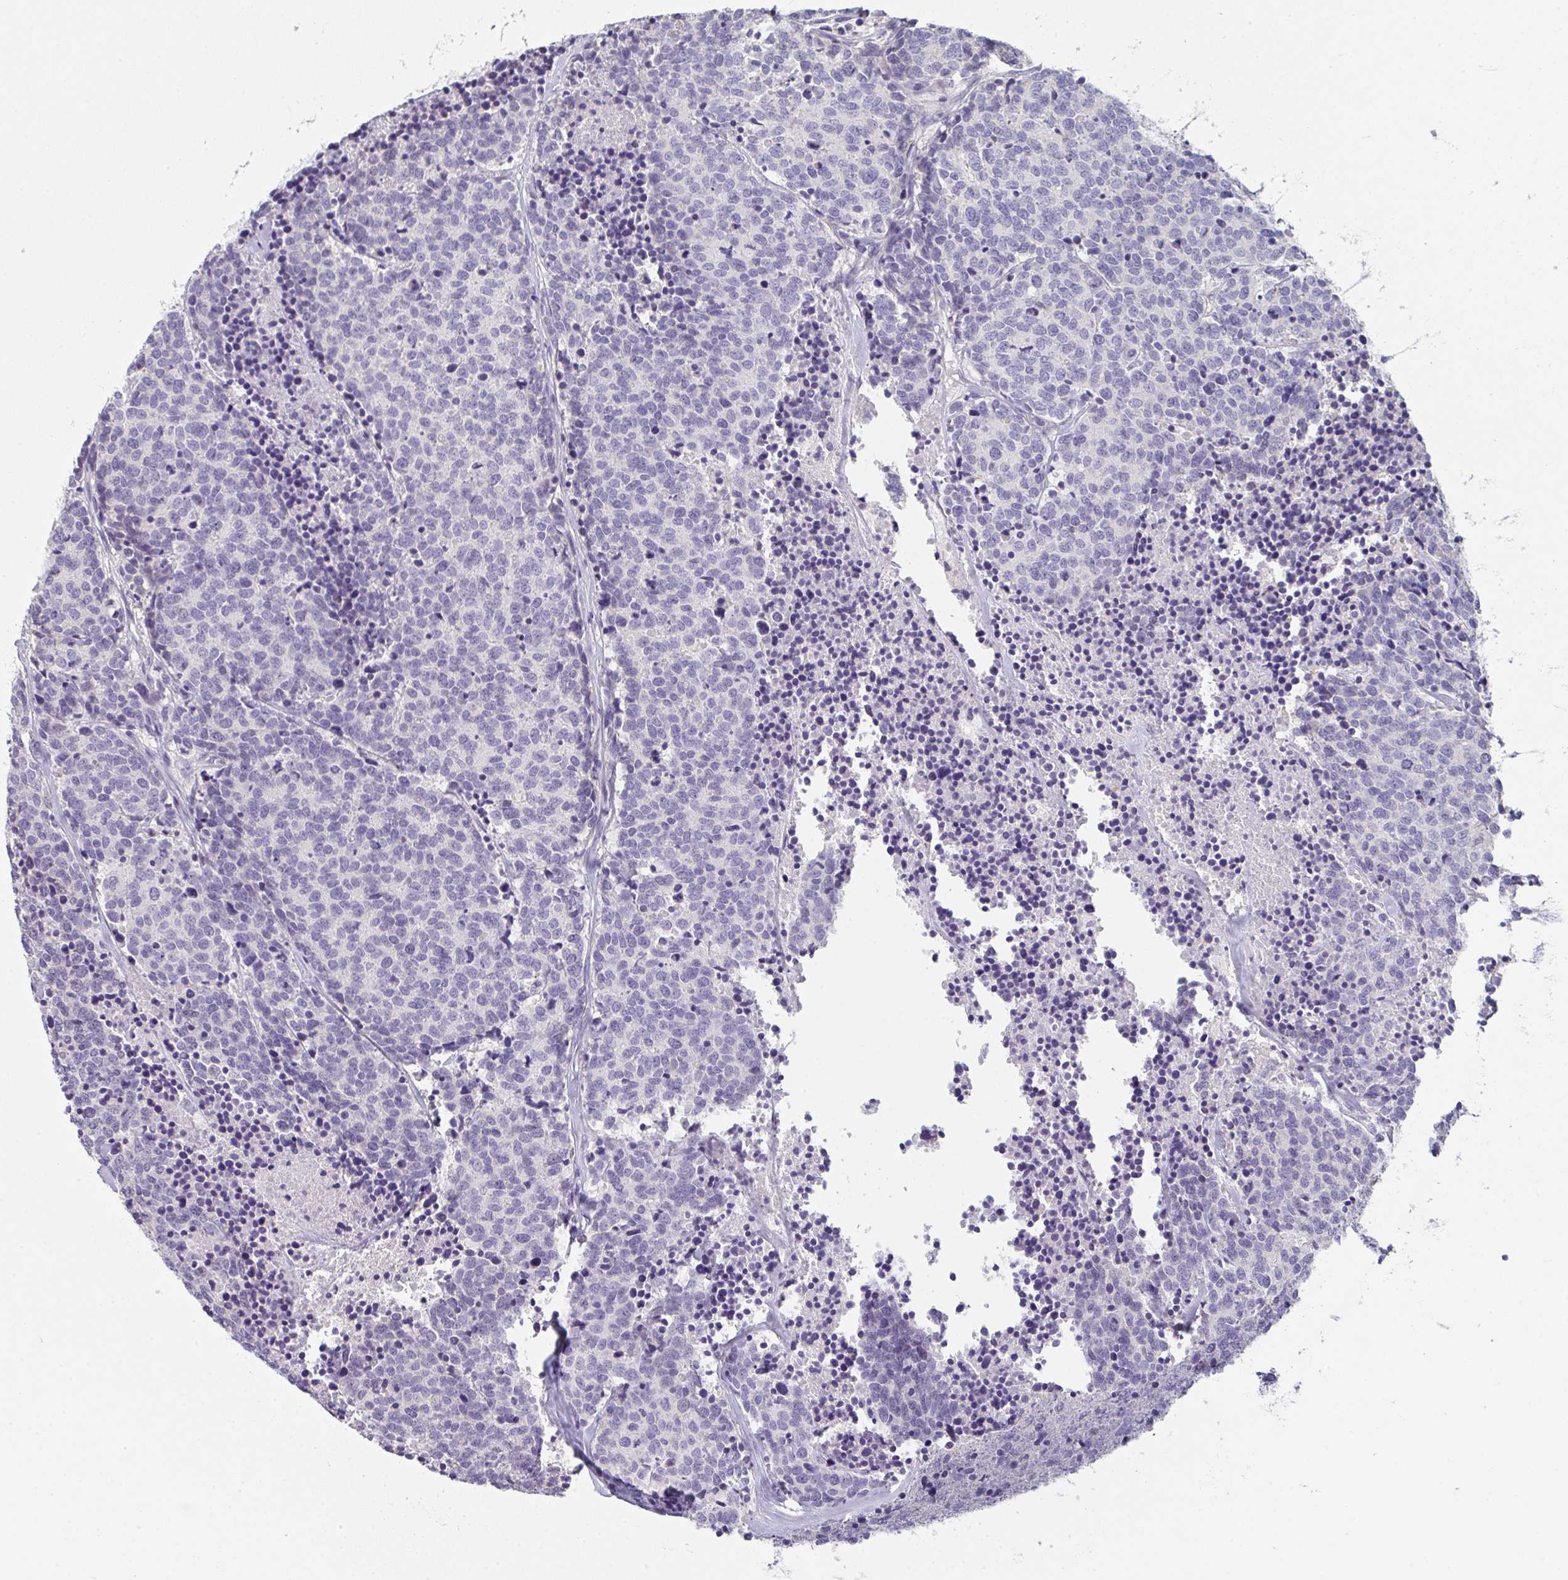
{"staining": {"intensity": "negative", "quantity": "none", "location": "none"}, "tissue": "carcinoid", "cell_type": "Tumor cells", "image_type": "cancer", "snomed": [{"axis": "morphology", "description": "Carcinoid, malignant, NOS"}, {"axis": "topography", "description": "Skin"}], "caption": "Immunohistochemical staining of carcinoid demonstrates no significant staining in tumor cells.", "gene": "CACNA1S", "patient": {"sex": "female", "age": 79}}